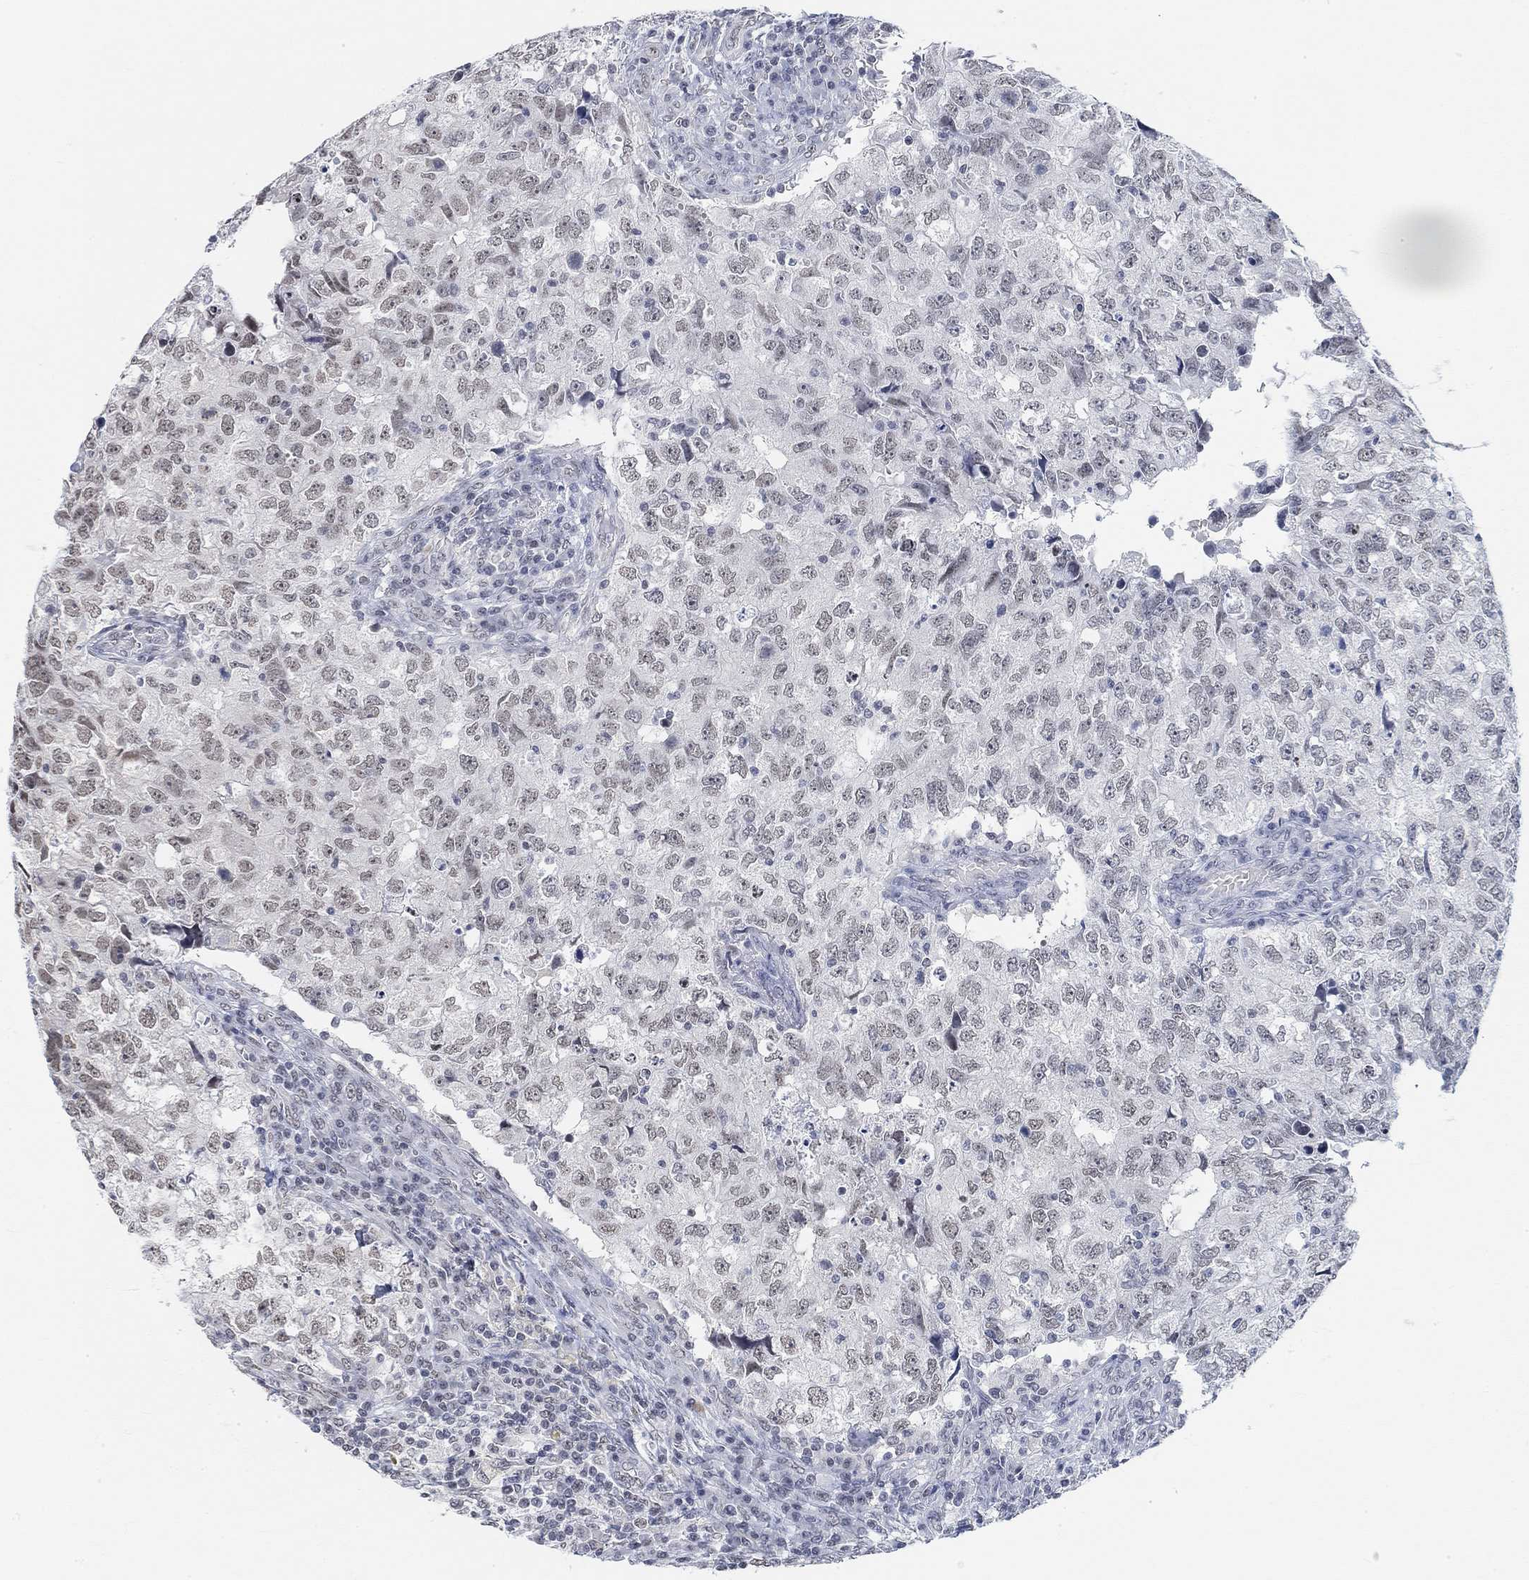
{"staining": {"intensity": "weak", "quantity": "25%-75%", "location": "nuclear"}, "tissue": "breast cancer", "cell_type": "Tumor cells", "image_type": "cancer", "snomed": [{"axis": "morphology", "description": "Duct carcinoma"}, {"axis": "topography", "description": "Breast"}], "caption": "A histopathology image showing weak nuclear positivity in about 25%-75% of tumor cells in infiltrating ductal carcinoma (breast), as visualized by brown immunohistochemical staining.", "gene": "PURG", "patient": {"sex": "female", "age": 30}}